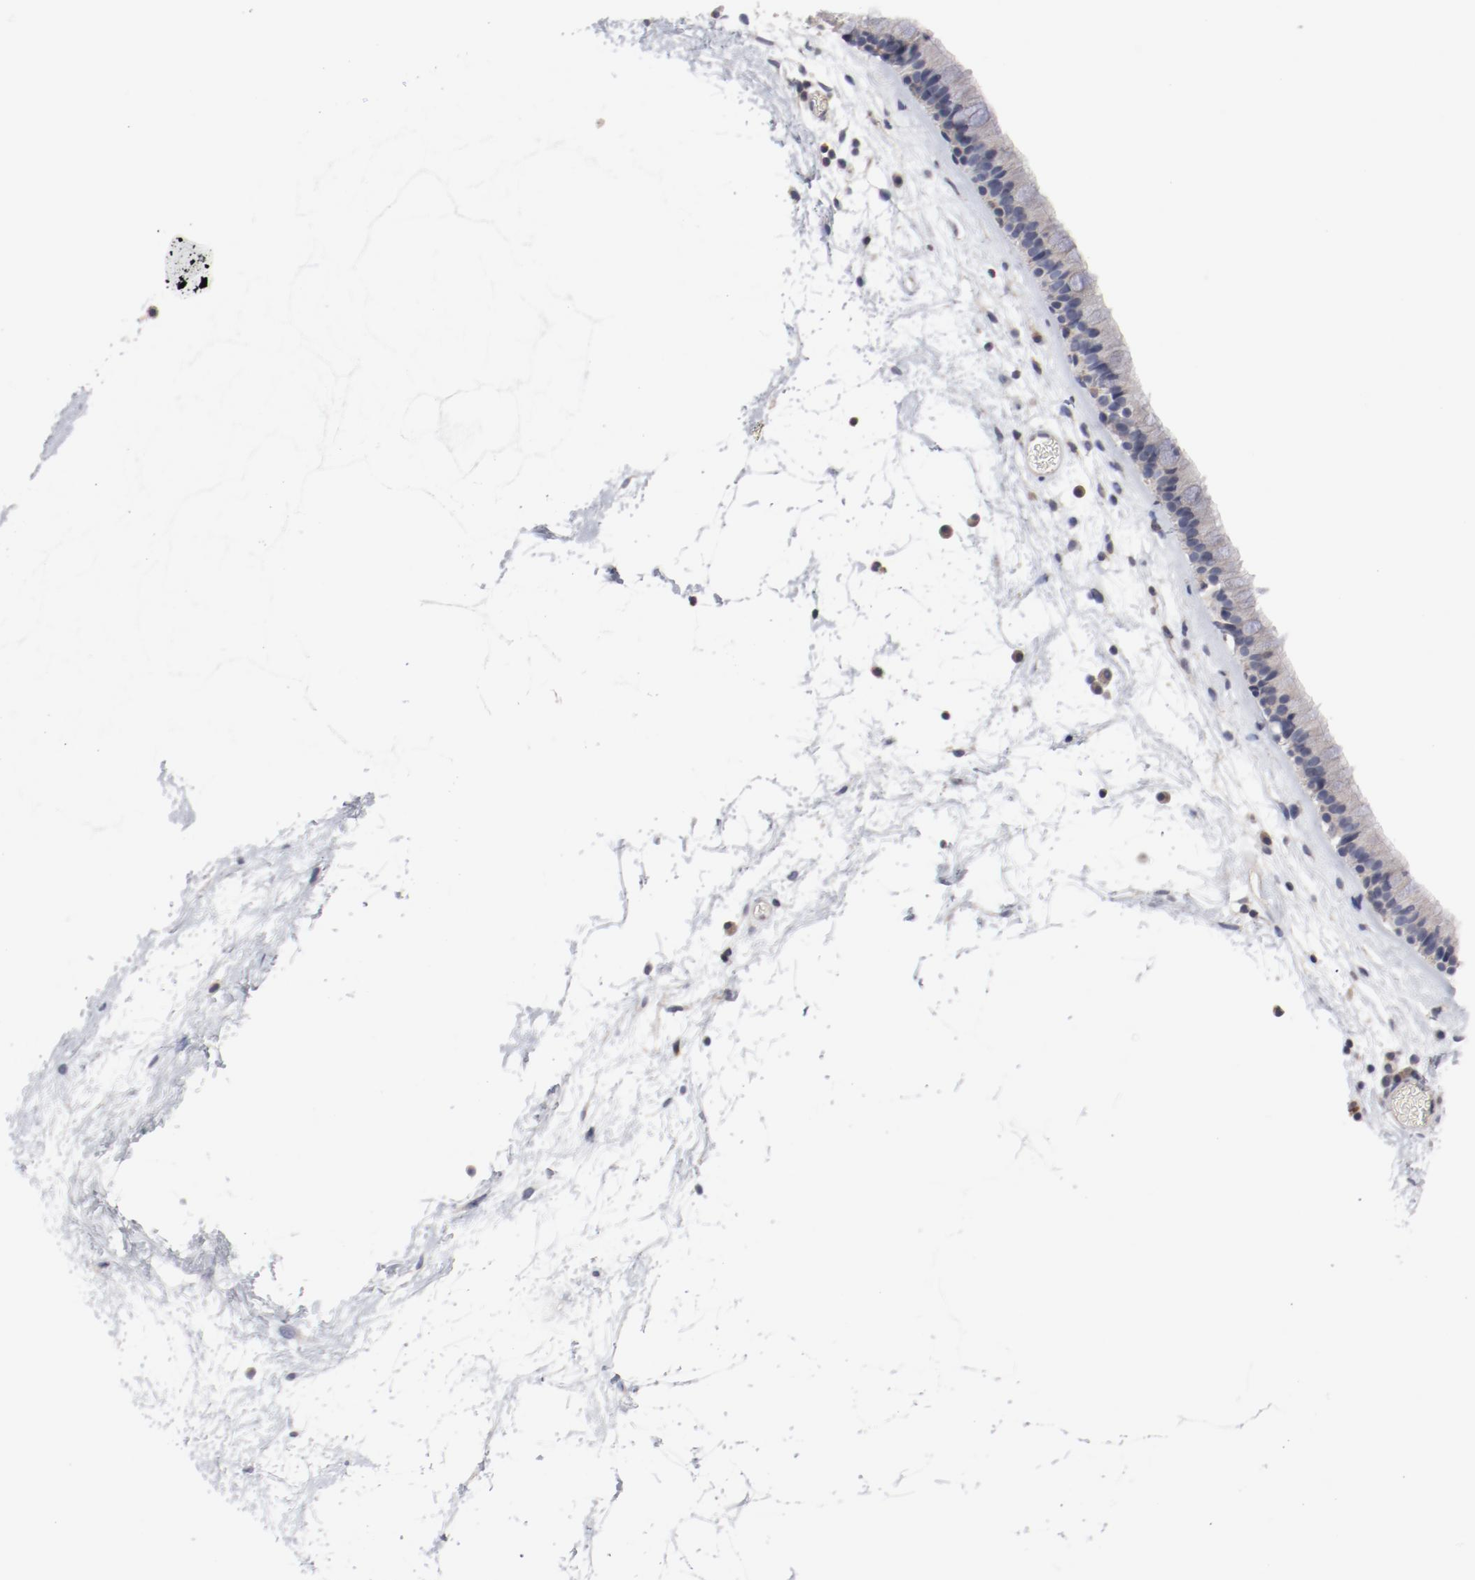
{"staining": {"intensity": "negative", "quantity": "none", "location": "none"}, "tissue": "nasopharynx", "cell_type": "Respiratory epithelial cells", "image_type": "normal", "snomed": [{"axis": "morphology", "description": "Normal tissue, NOS"}, {"axis": "morphology", "description": "Inflammation, NOS"}, {"axis": "topography", "description": "Nasopharynx"}], "caption": "A photomicrograph of human nasopharynx is negative for staining in respiratory epithelial cells. Brightfield microscopy of IHC stained with DAB (brown) and hematoxylin (blue), captured at high magnification.", "gene": "CBL", "patient": {"sex": "male", "age": 48}}